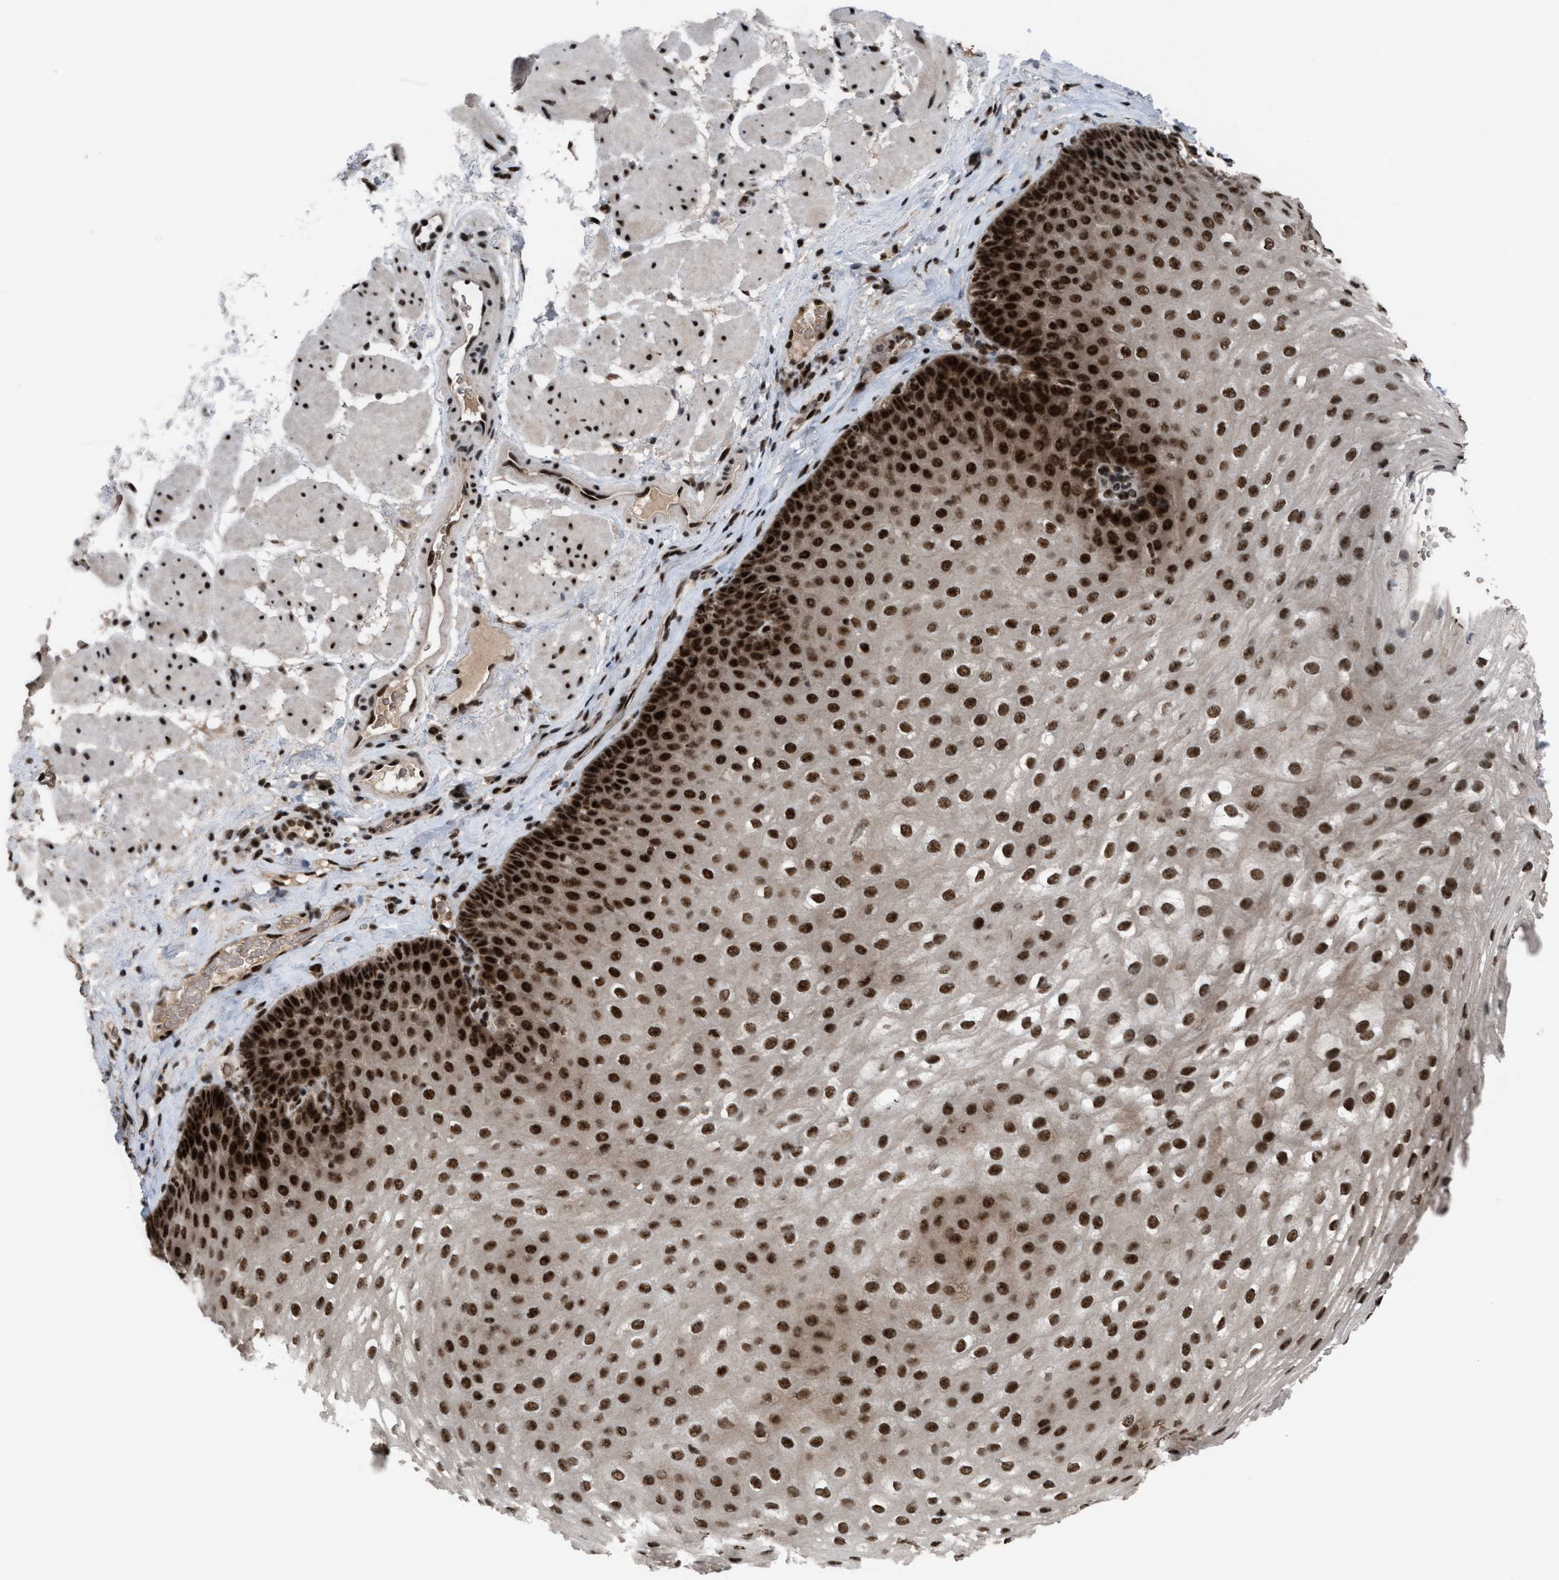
{"staining": {"intensity": "strong", "quantity": ">75%", "location": "nuclear"}, "tissue": "esophagus", "cell_type": "Squamous epithelial cells", "image_type": "normal", "snomed": [{"axis": "morphology", "description": "Normal tissue, NOS"}, {"axis": "topography", "description": "Esophagus"}], "caption": "A high amount of strong nuclear staining is appreciated in about >75% of squamous epithelial cells in normal esophagus.", "gene": "PRPF4", "patient": {"sex": "female", "age": 66}}